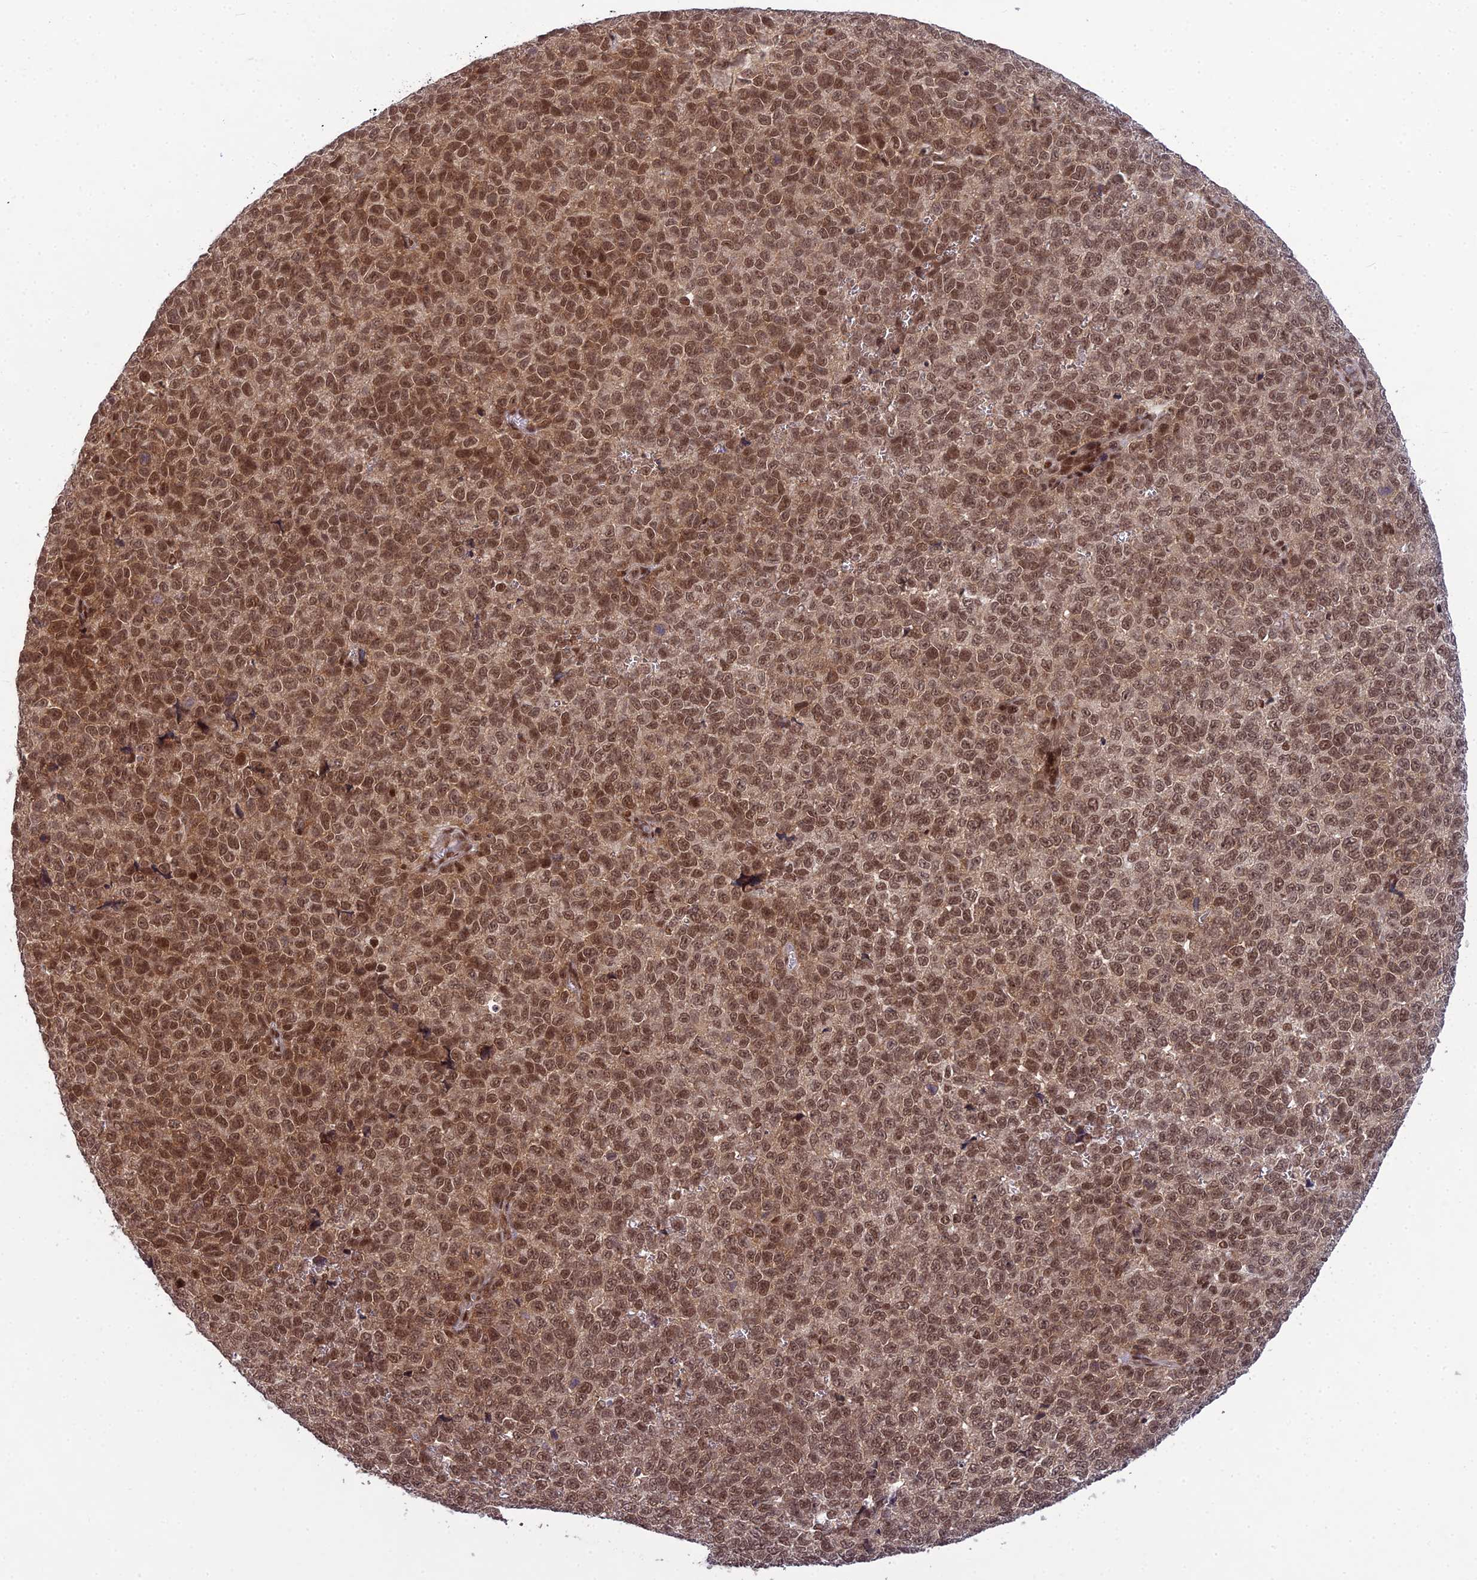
{"staining": {"intensity": "moderate", "quantity": ">75%", "location": "nuclear"}, "tissue": "melanoma", "cell_type": "Tumor cells", "image_type": "cancer", "snomed": [{"axis": "morphology", "description": "Malignant melanoma, NOS"}, {"axis": "topography", "description": "Nose, NOS"}], "caption": "Moderate nuclear positivity for a protein is seen in about >75% of tumor cells of melanoma using immunohistochemistry.", "gene": "GMEB1", "patient": {"sex": "female", "age": 48}}